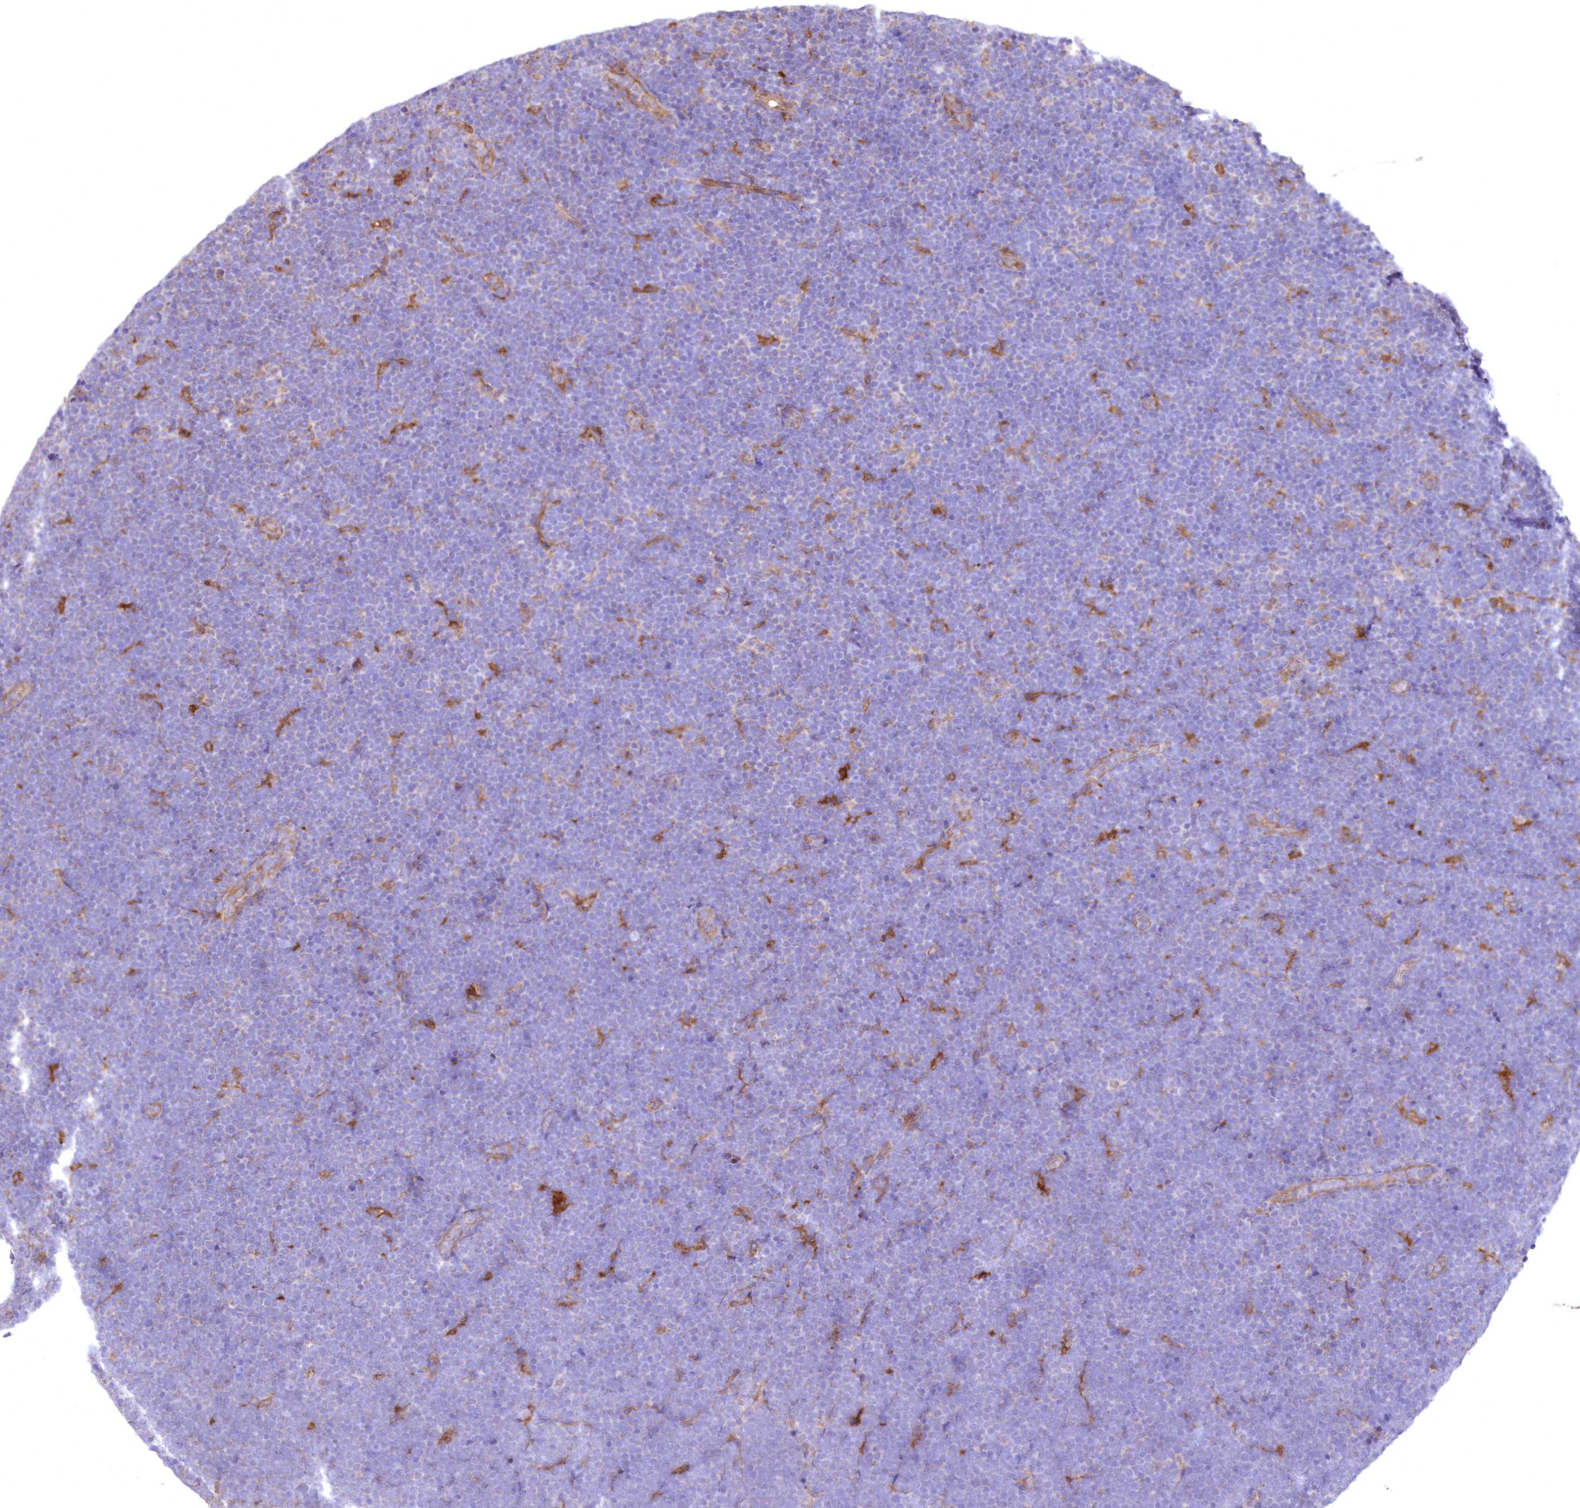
{"staining": {"intensity": "negative", "quantity": "none", "location": "none"}, "tissue": "lymphoma", "cell_type": "Tumor cells", "image_type": "cancer", "snomed": [{"axis": "morphology", "description": "Malignant lymphoma, non-Hodgkin's type, High grade"}, {"axis": "topography", "description": "Lymph node"}], "caption": "An immunohistochemistry (IHC) histopathology image of lymphoma is shown. There is no staining in tumor cells of lymphoma. (IHC, brightfield microscopy, high magnification).", "gene": "FCHO2", "patient": {"sex": "male", "age": 13}}